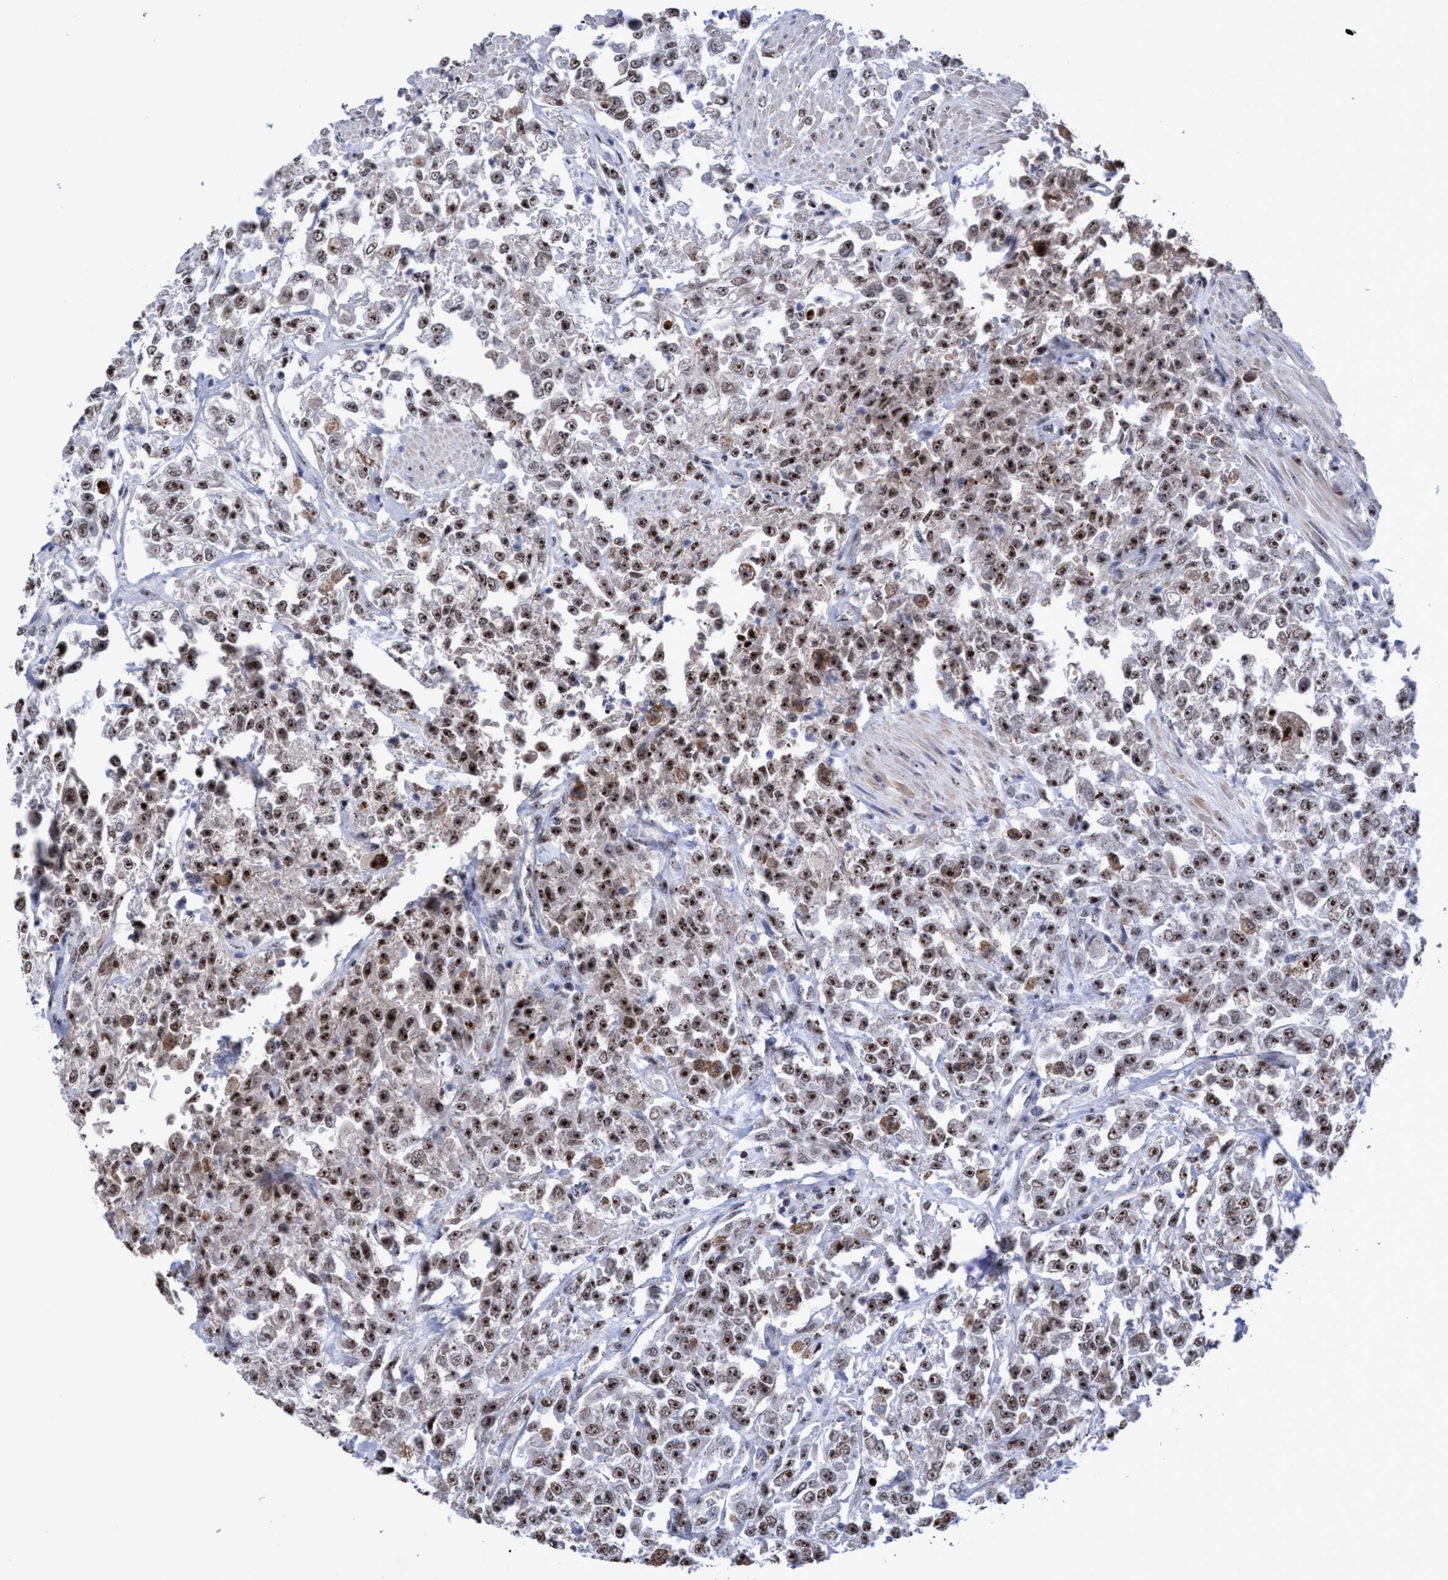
{"staining": {"intensity": "strong", "quantity": ">75%", "location": "nuclear"}, "tissue": "urothelial cancer", "cell_type": "Tumor cells", "image_type": "cancer", "snomed": [{"axis": "morphology", "description": "Urothelial carcinoma, High grade"}, {"axis": "topography", "description": "Urinary bladder"}], "caption": "IHC (DAB (3,3'-diaminobenzidine)) staining of high-grade urothelial carcinoma reveals strong nuclear protein expression in approximately >75% of tumor cells. (Stains: DAB (3,3'-diaminobenzidine) in brown, nuclei in blue, Microscopy: brightfield microscopy at high magnification).", "gene": "EFCAB10", "patient": {"sex": "male", "age": 46}}